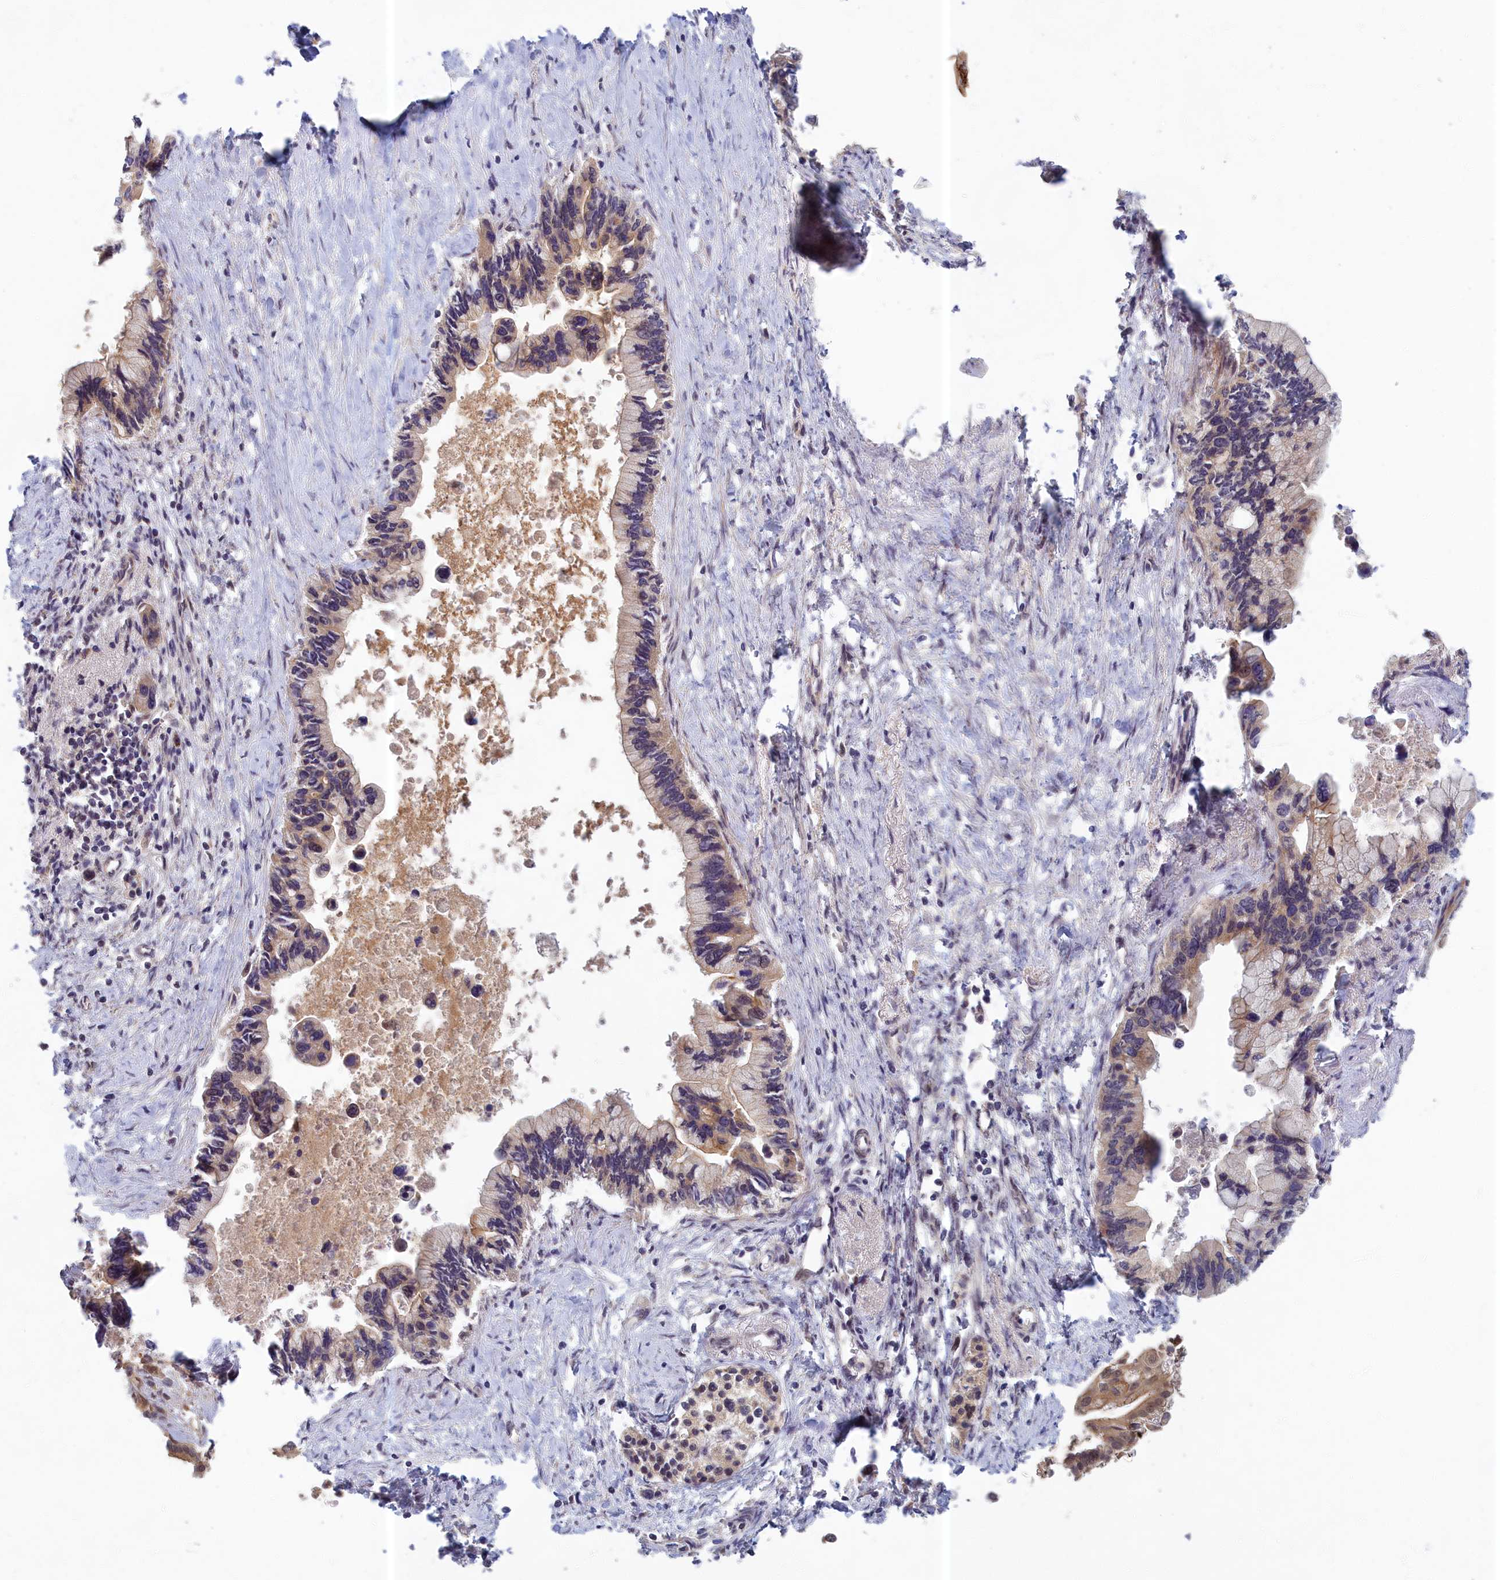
{"staining": {"intensity": "weak", "quantity": "25%-75%", "location": "cytoplasmic/membranous"}, "tissue": "pancreatic cancer", "cell_type": "Tumor cells", "image_type": "cancer", "snomed": [{"axis": "morphology", "description": "Adenocarcinoma, NOS"}, {"axis": "topography", "description": "Pancreas"}], "caption": "Adenocarcinoma (pancreatic) stained with a brown dye reveals weak cytoplasmic/membranous positive staining in approximately 25%-75% of tumor cells.", "gene": "EARS2", "patient": {"sex": "female", "age": 83}}